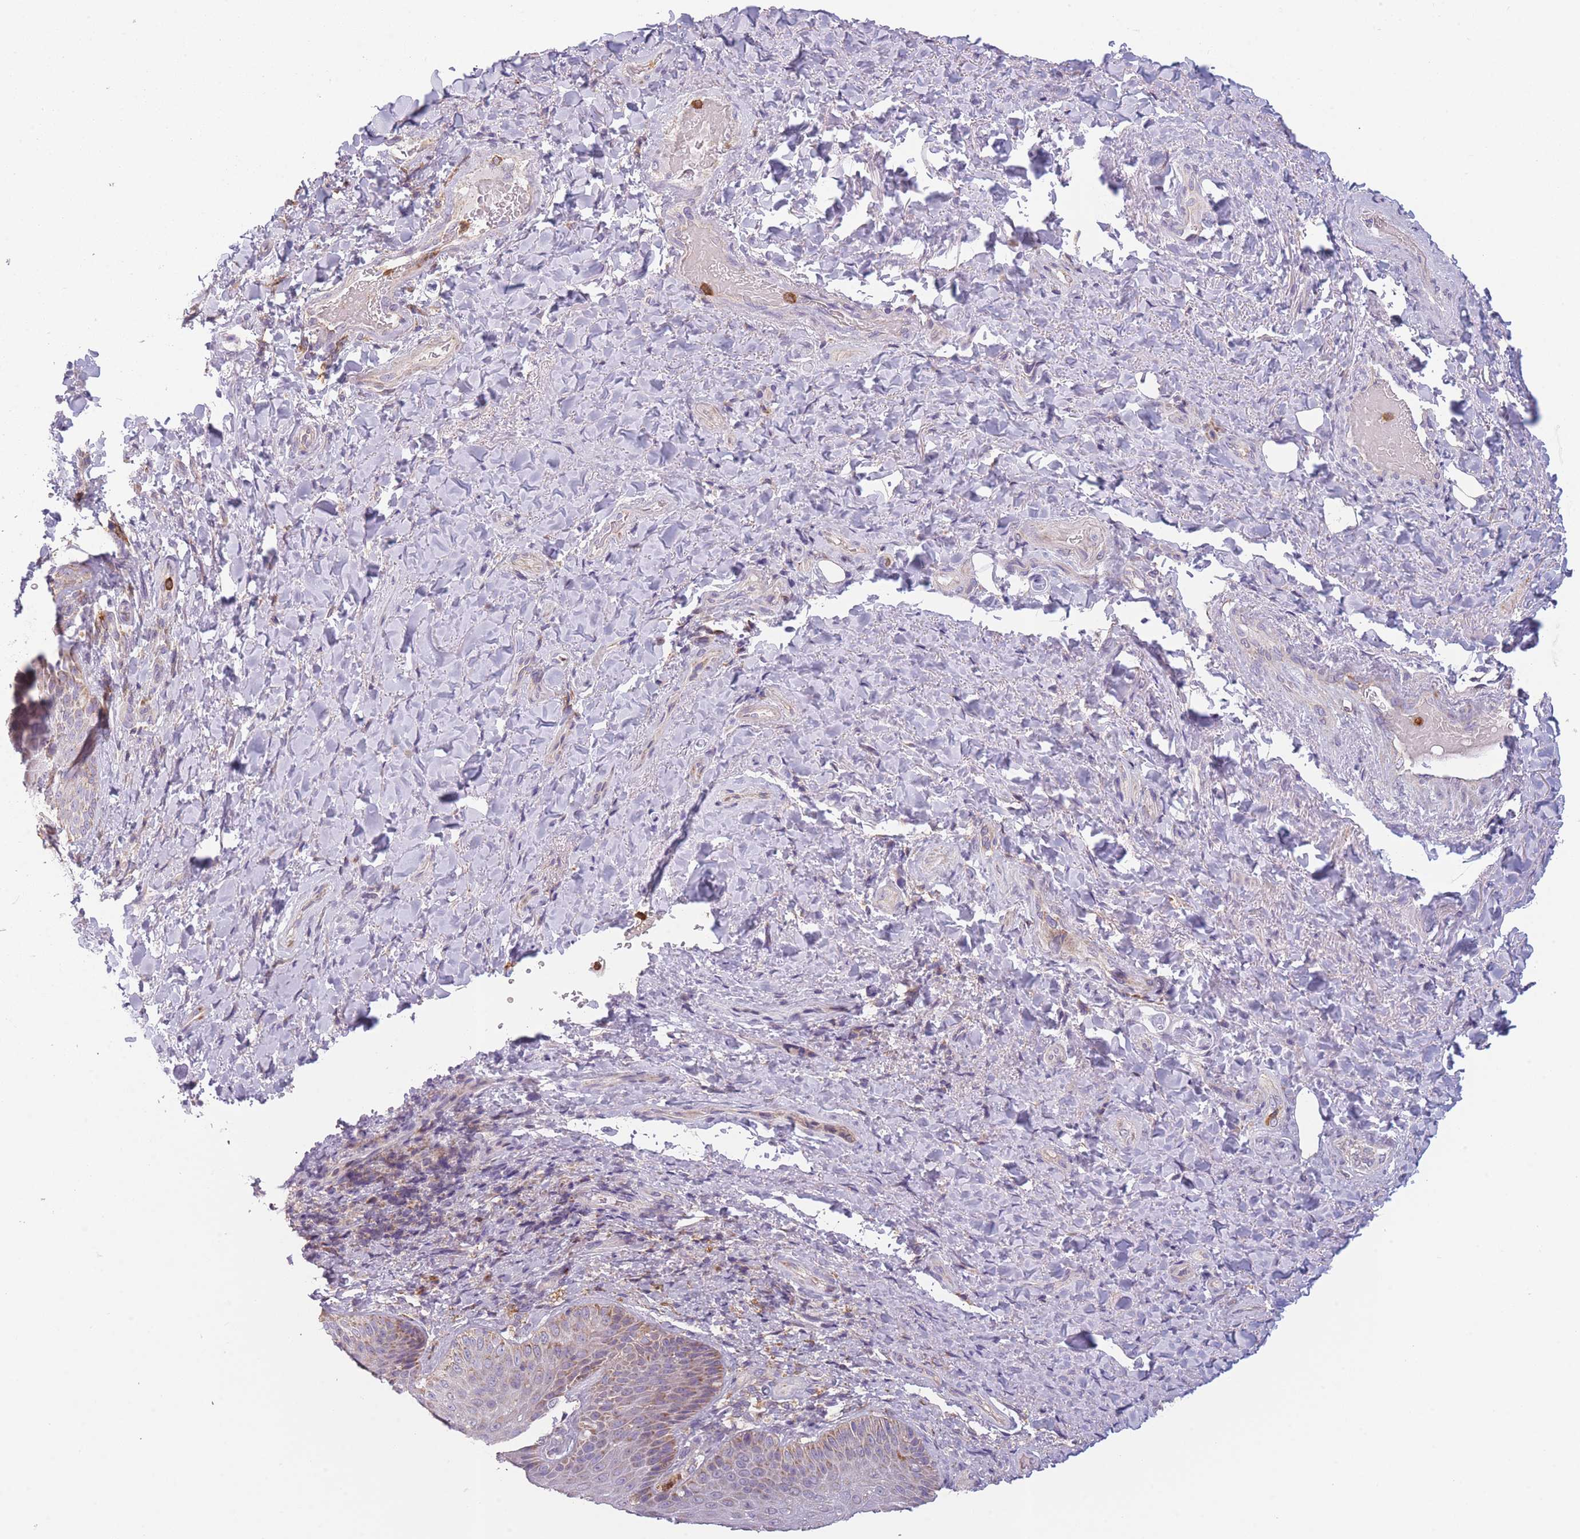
{"staining": {"intensity": "moderate", "quantity": "25%-75%", "location": "cytoplasmic/membranous"}, "tissue": "skin", "cell_type": "Epidermal cells", "image_type": "normal", "snomed": [{"axis": "morphology", "description": "Normal tissue, NOS"}, {"axis": "topography", "description": "Anal"}], "caption": "Moderate cytoplasmic/membranous expression for a protein is appreciated in about 25%-75% of epidermal cells of benign skin using immunohistochemistry (IHC).", "gene": "PRAM1", "patient": {"sex": "female", "age": 89}}